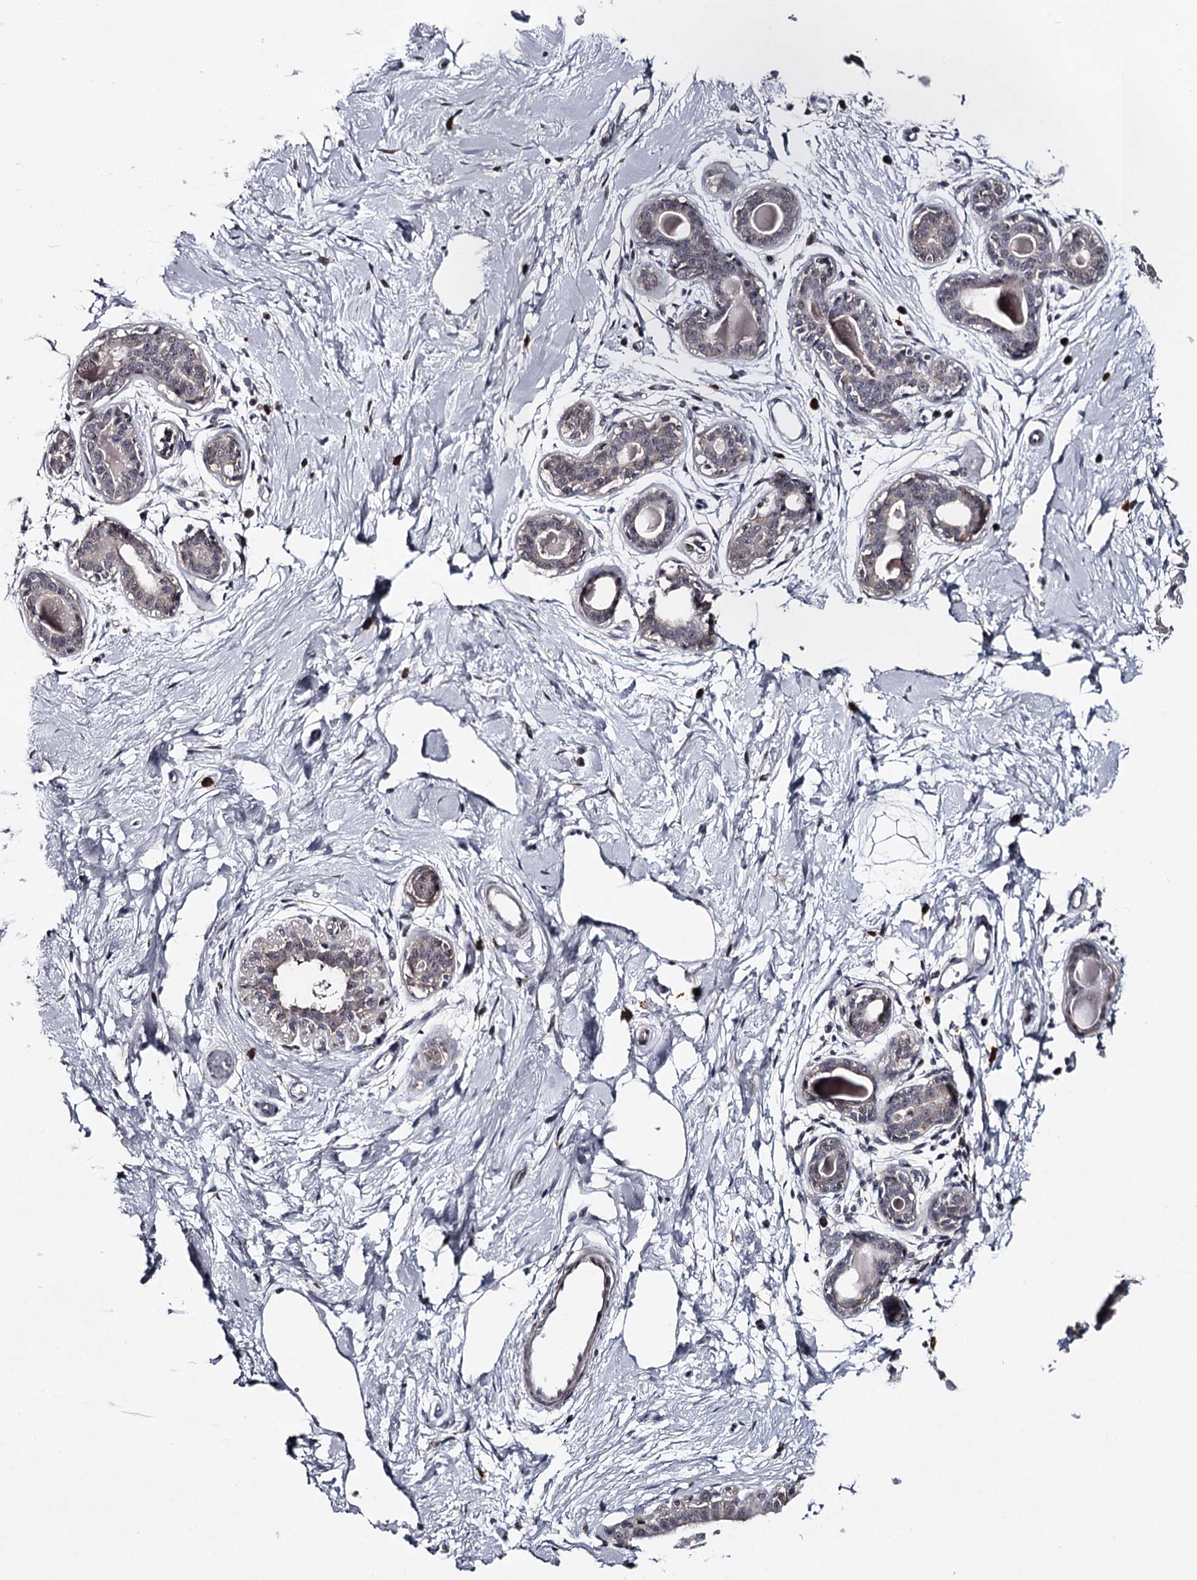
{"staining": {"intensity": "negative", "quantity": "none", "location": "none"}, "tissue": "breast", "cell_type": "Adipocytes", "image_type": "normal", "snomed": [{"axis": "morphology", "description": "Normal tissue, NOS"}, {"axis": "topography", "description": "Breast"}], "caption": "High power microscopy image of an IHC photomicrograph of unremarkable breast, revealing no significant expression in adipocytes.", "gene": "GTSF1", "patient": {"sex": "female", "age": 45}}